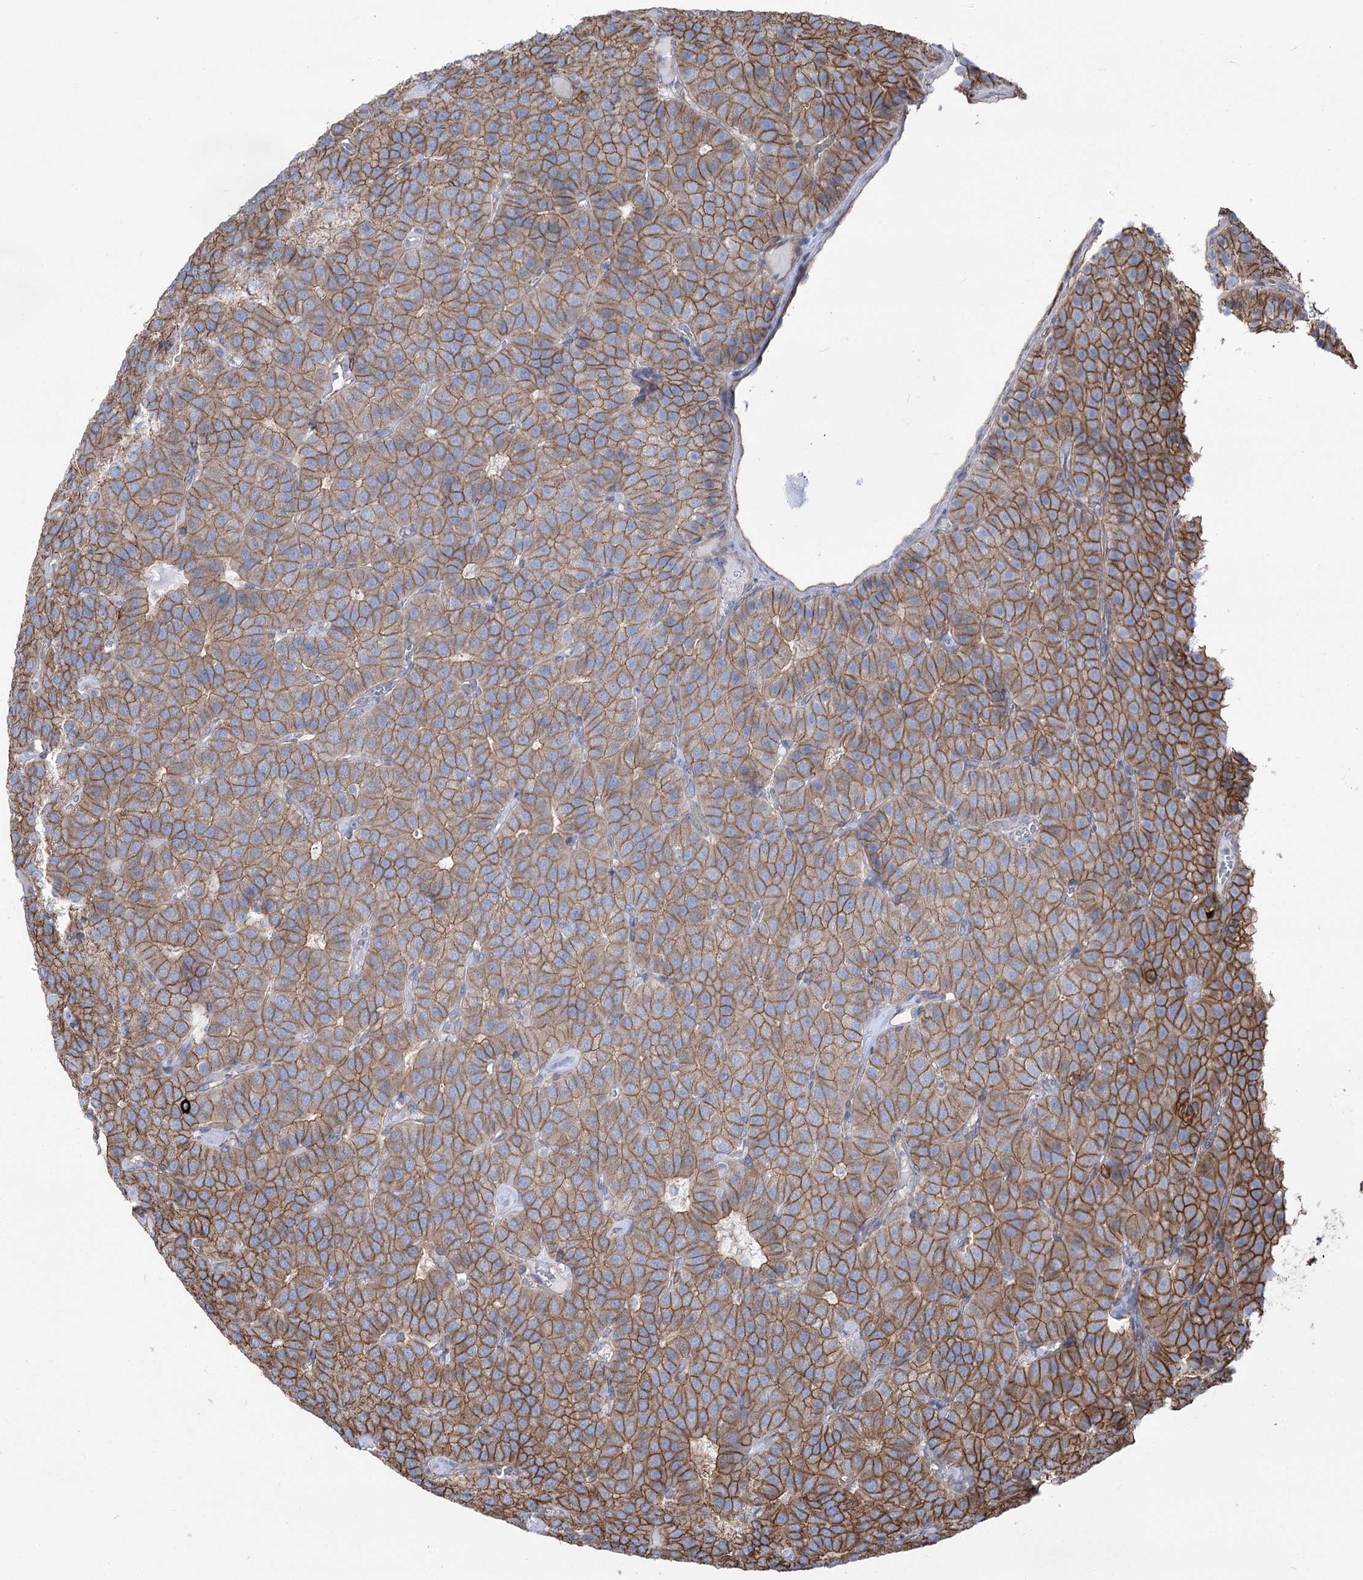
{"staining": {"intensity": "moderate", "quantity": "25%-75%", "location": "cytoplasmic/membranous"}, "tissue": "parathyroid gland", "cell_type": "Glandular cells", "image_type": "normal", "snomed": [{"axis": "morphology", "description": "Normal tissue, NOS"}, {"axis": "morphology", "description": "Adenoma, NOS"}, {"axis": "topography", "description": "Parathyroid gland"}], "caption": "Unremarkable parathyroid gland exhibits moderate cytoplasmic/membranous positivity in approximately 25%-75% of glandular cells.", "gene": "PLEKHA5", "patient": {"sex": "female", "age": 86}}